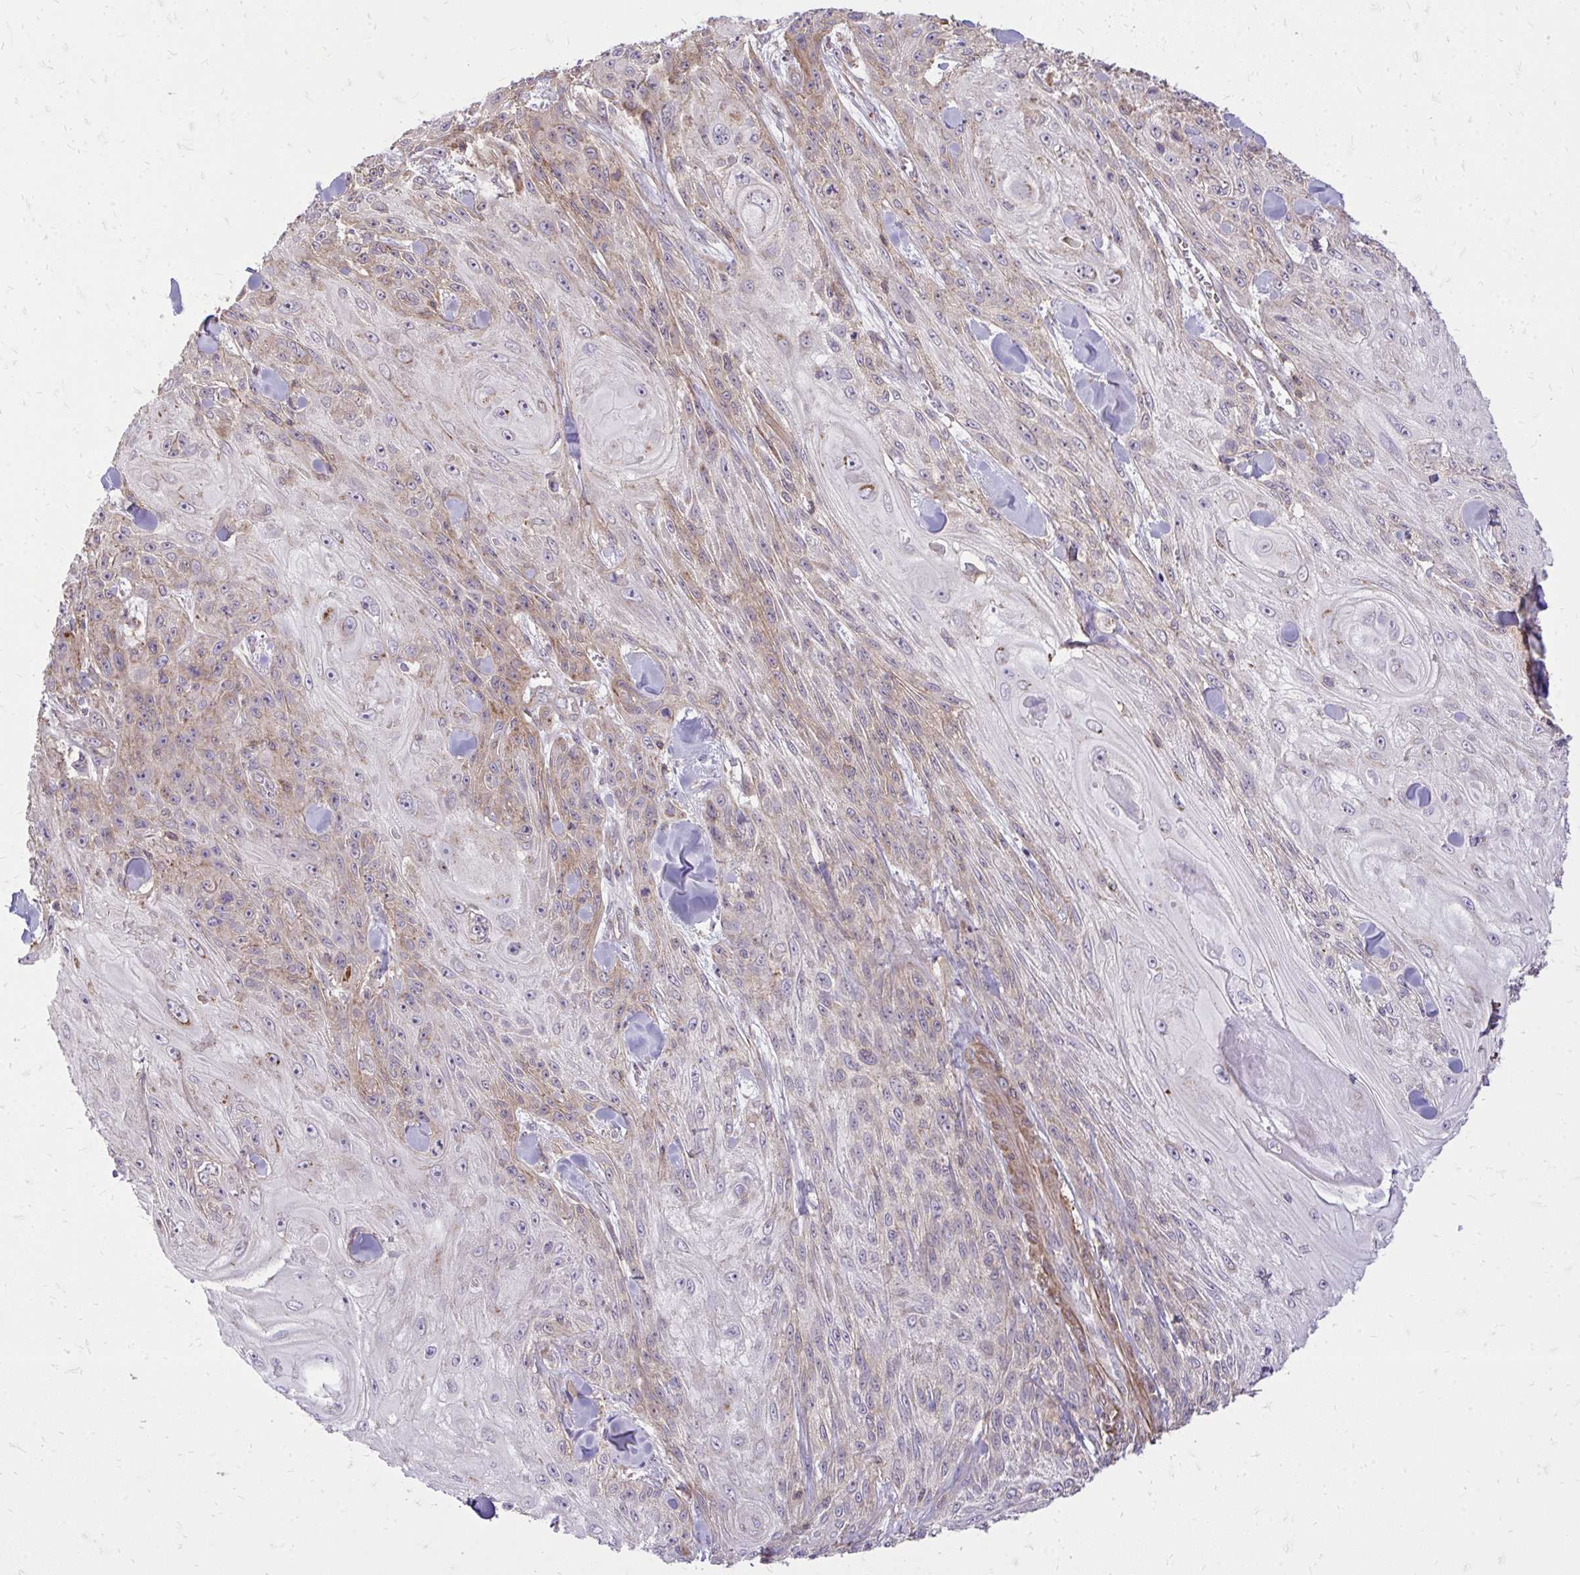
{"staining": {"intensity": "weak", "quantity": "25%-75%", "location": "cytoplasmic/membranous"}, "tissue": "skin cancer", "cell_type": "Tumor cells", "image_type": "cancer", "snomed": [{"axis": "morphology", "description": "Squamous cell carcinoma, NOS"}, {"axis": "topography", "description": "Skin"}], "caption": "Immunohistochemical staining of skin cancer (squamous cell carcinoma) shows low levels of weak cytoplasmic/membranous protein positivity in approximately 25%-75% of tumor cells. The staining was performed using DAB (3,3'-diaminobenzidine), with brown indicating positive protein expression. Nuclei are stained blue with hematoxylin.", "gene": "SLC7A5", "patient": {"sex": "male", "age": 88}}